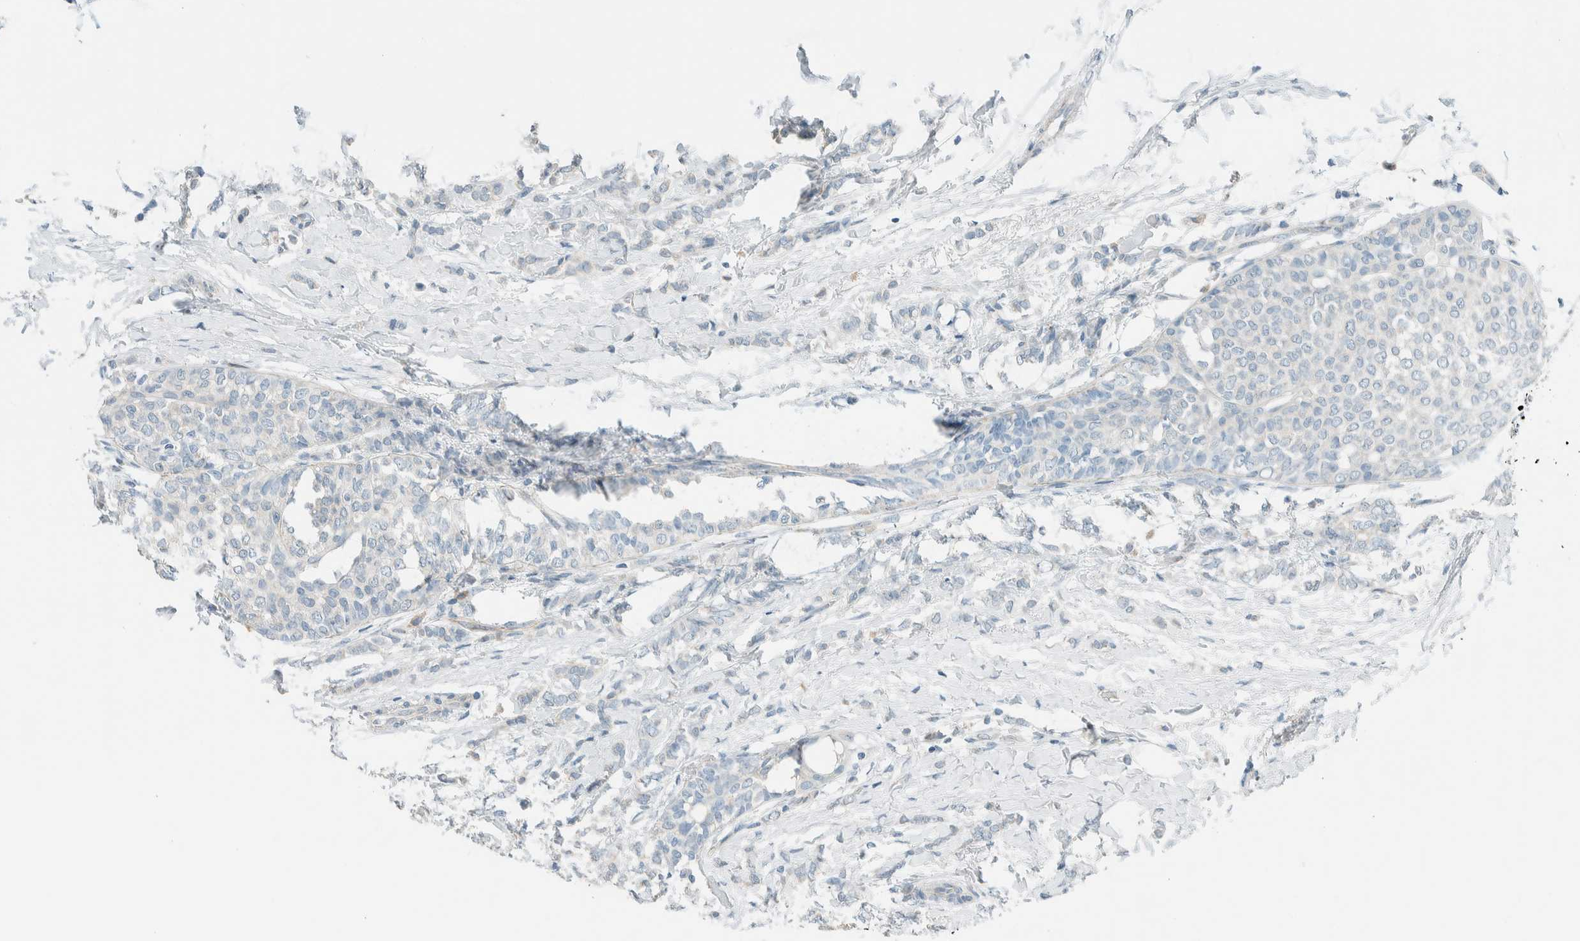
{"staining": {"intensity": "negative", "quantity": "none", "location": "none"}, "tissue": "breast cancer", "cell_type": "Tumor cells", "image_type": "cancer", "snomed": [{"axis": "morphology", "description": "Lobular carcinoma"}, {"axis": "topography", "description": "Breast"}], "caption": "Photomicrograph shows no protein expression in tumor cells of breast lobular carcinoma tissue. Nuclei are stained in blue.", "gene": "SLFN12", "patient": {"sex": "female", "age": 50}}